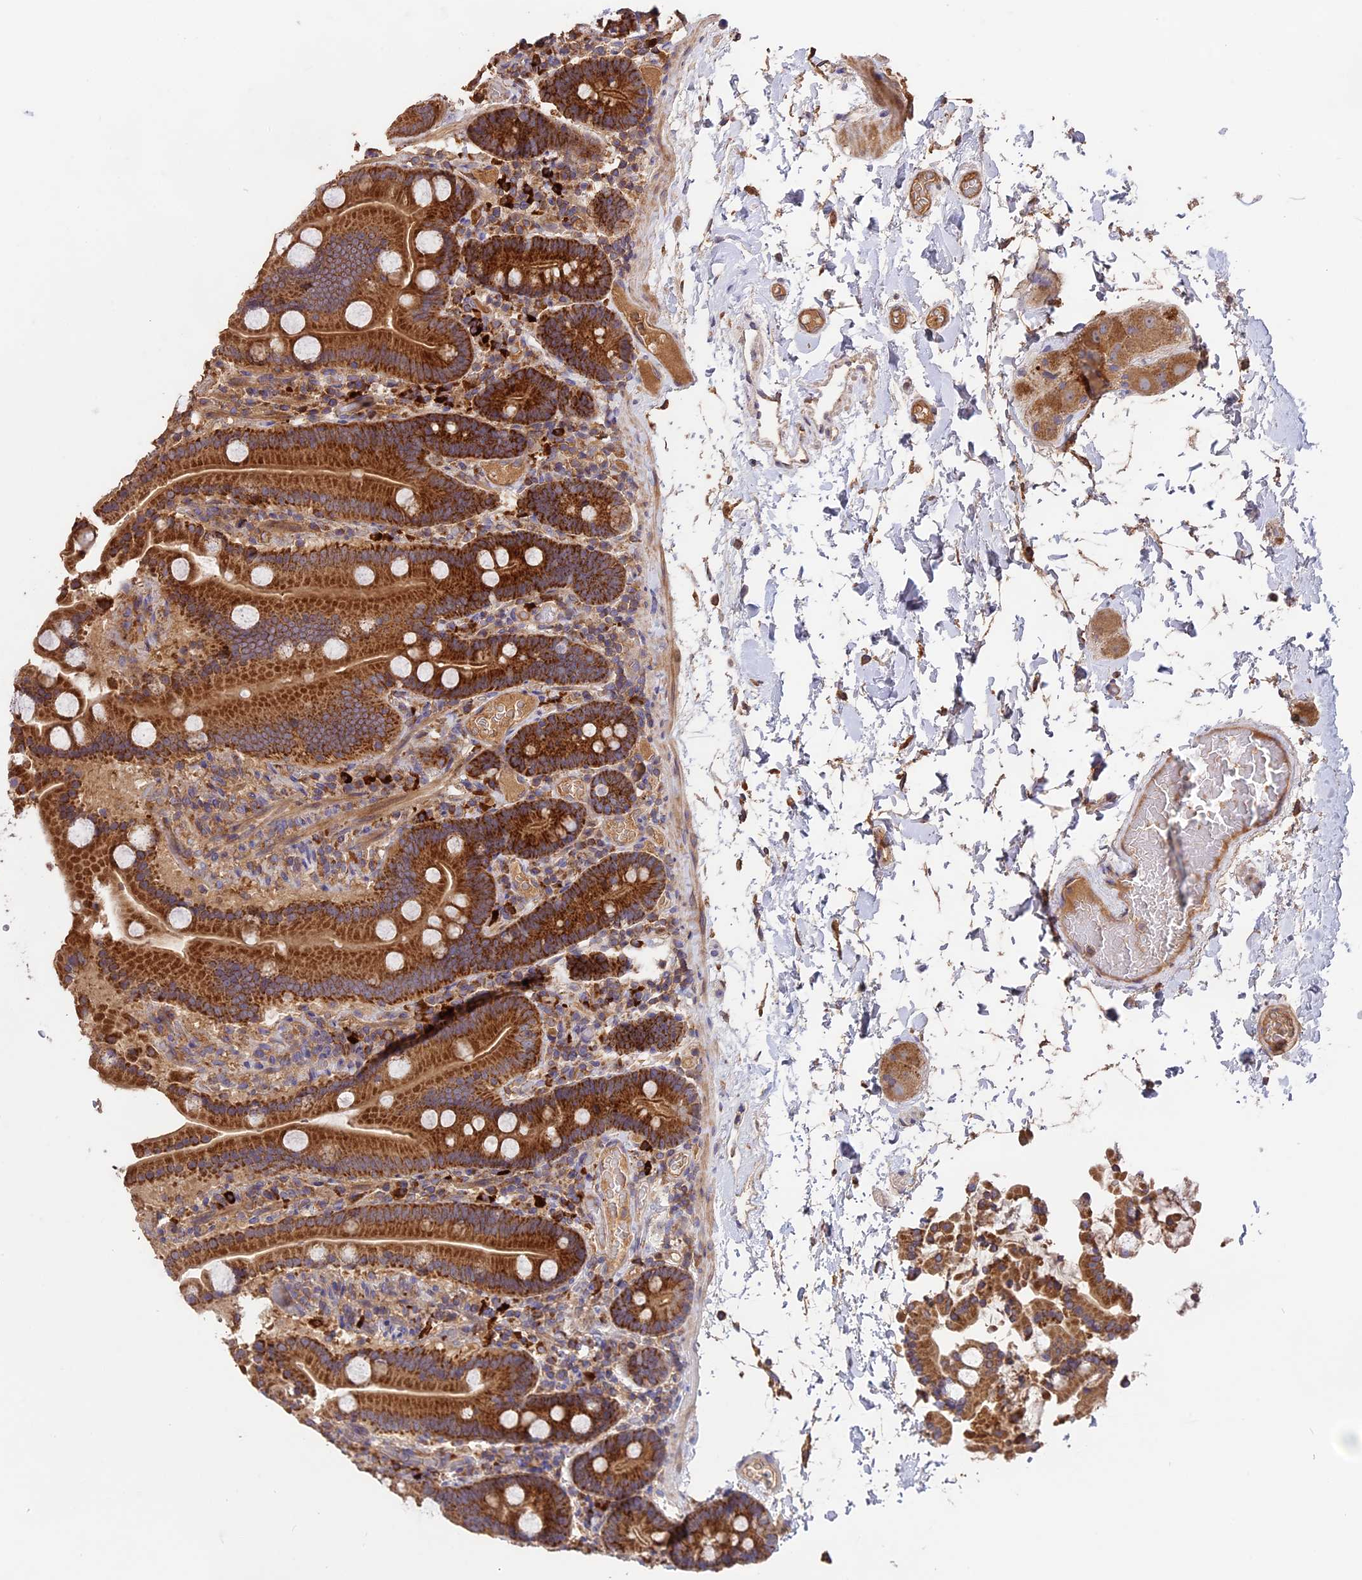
{"staining": {"intensity": "strong", "quantity": ">75%", "location": "cytoplasmic/membranous"}, "tissue": "duodenum", "cell_type": "Glandular cells", "image_type": "normal", "snomed": [{"axis": "morphology", "description": "Normal tissue, NOS"}, {"axis": "topography", "description": "Duodenum"}], "caption": "Duodenum stained for a protein (brown) shows strong cytoplasmic/membranous positive expression in about >75% of glandular cells.", "gene": "NUDT8", "patient": {"sex": "male", "age": 55}}